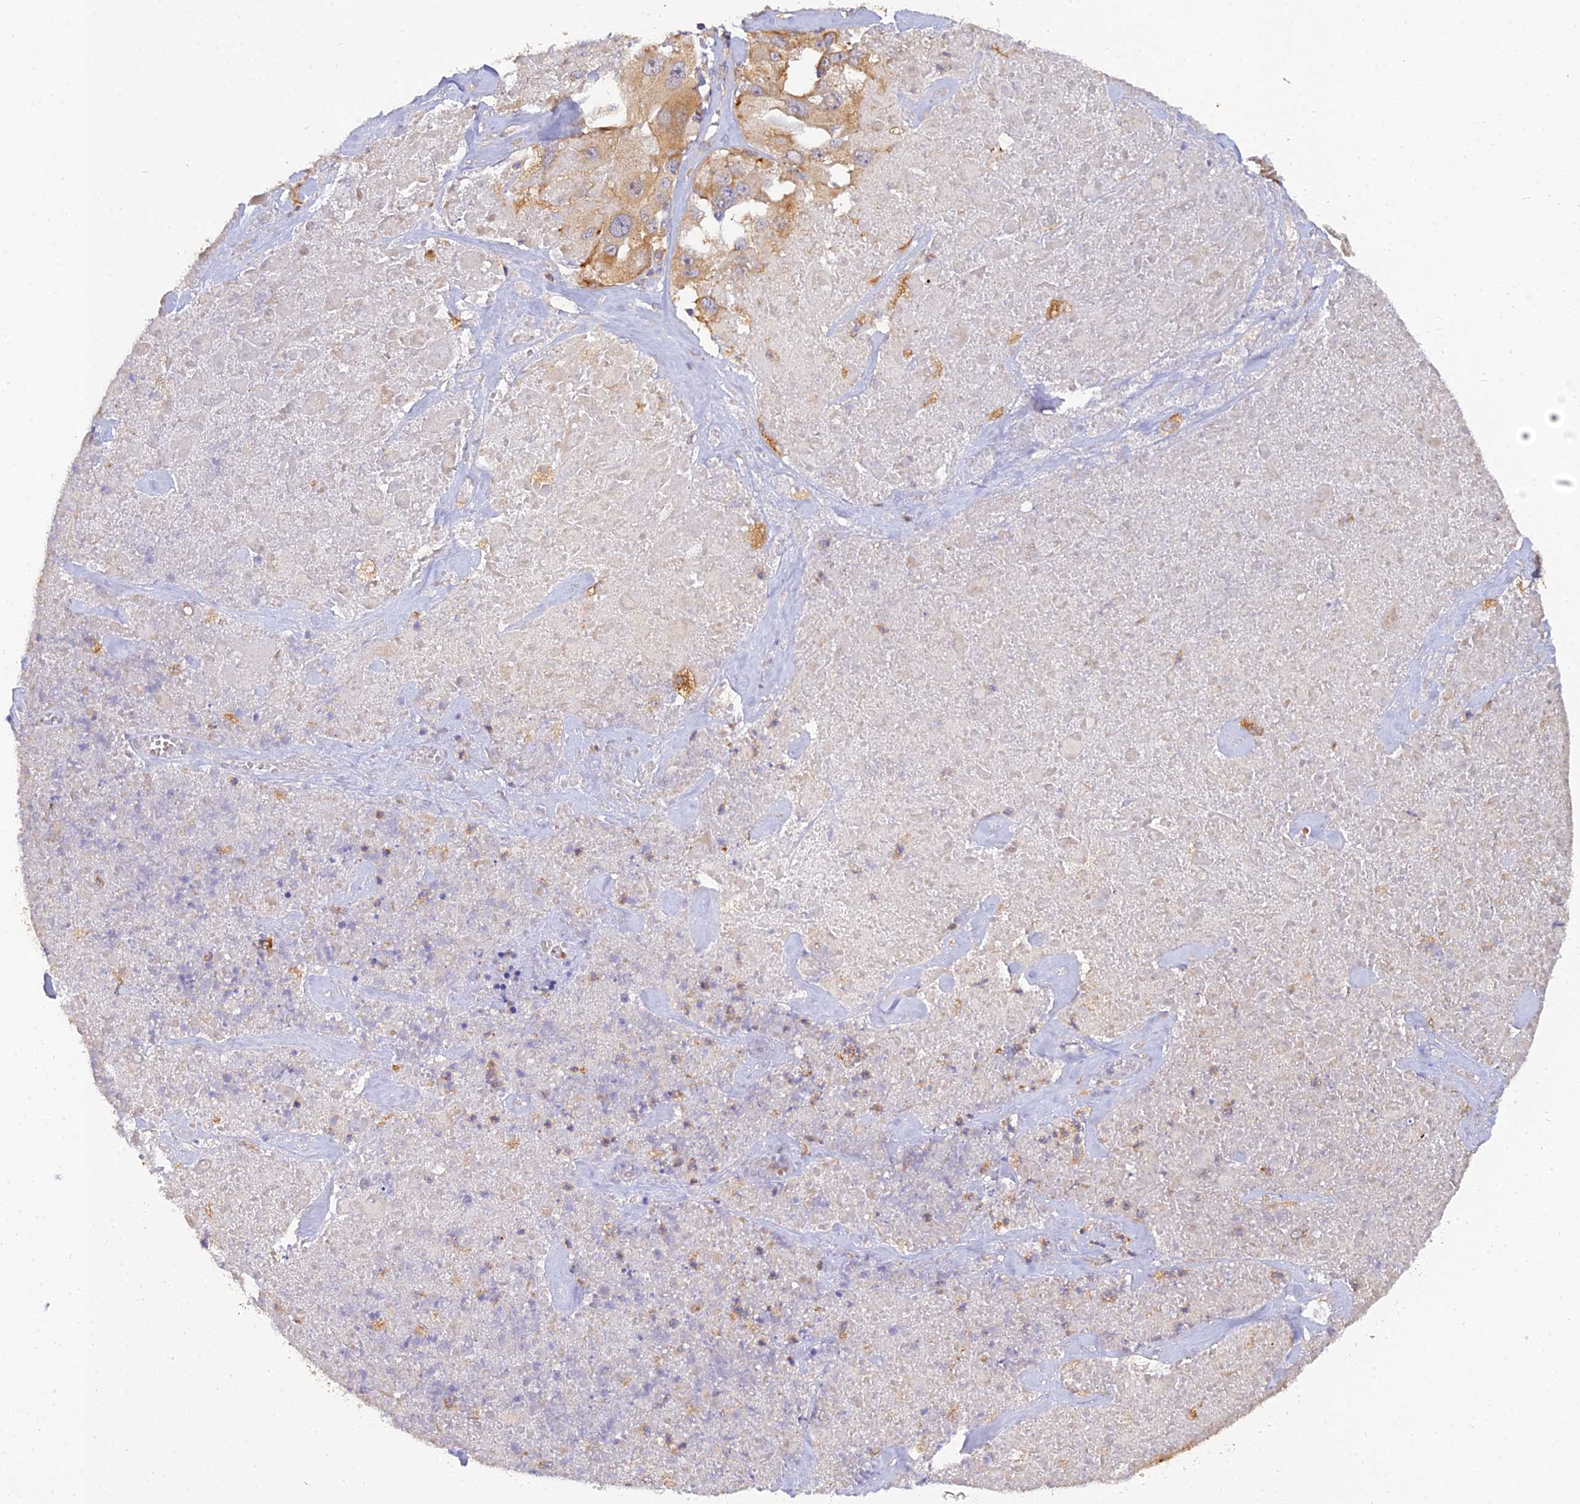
{"staining": {"intensity": "moderate", "quantity": ">75%", "location": "cytoplasmic/membranous"}, "tissue": "melanoma", "cell_type": "Tumor cells", "image_type": "cancer", "snomed": [{"axis": "morphology", "description": "Malignant melanoma, Metastatic site"}, {"axis": "topography", "description": "Lymph node"}], "caption": "The immunohistochemical stain highlights moderate cytoplasmic/membranous expression in tumor cells of malignant melanoma (metastatic site) tissue. (IHC, brightfield microscopy, high magnification).", "gene": "ARL8B", "patient": {"sex": "male", "age": 62}}